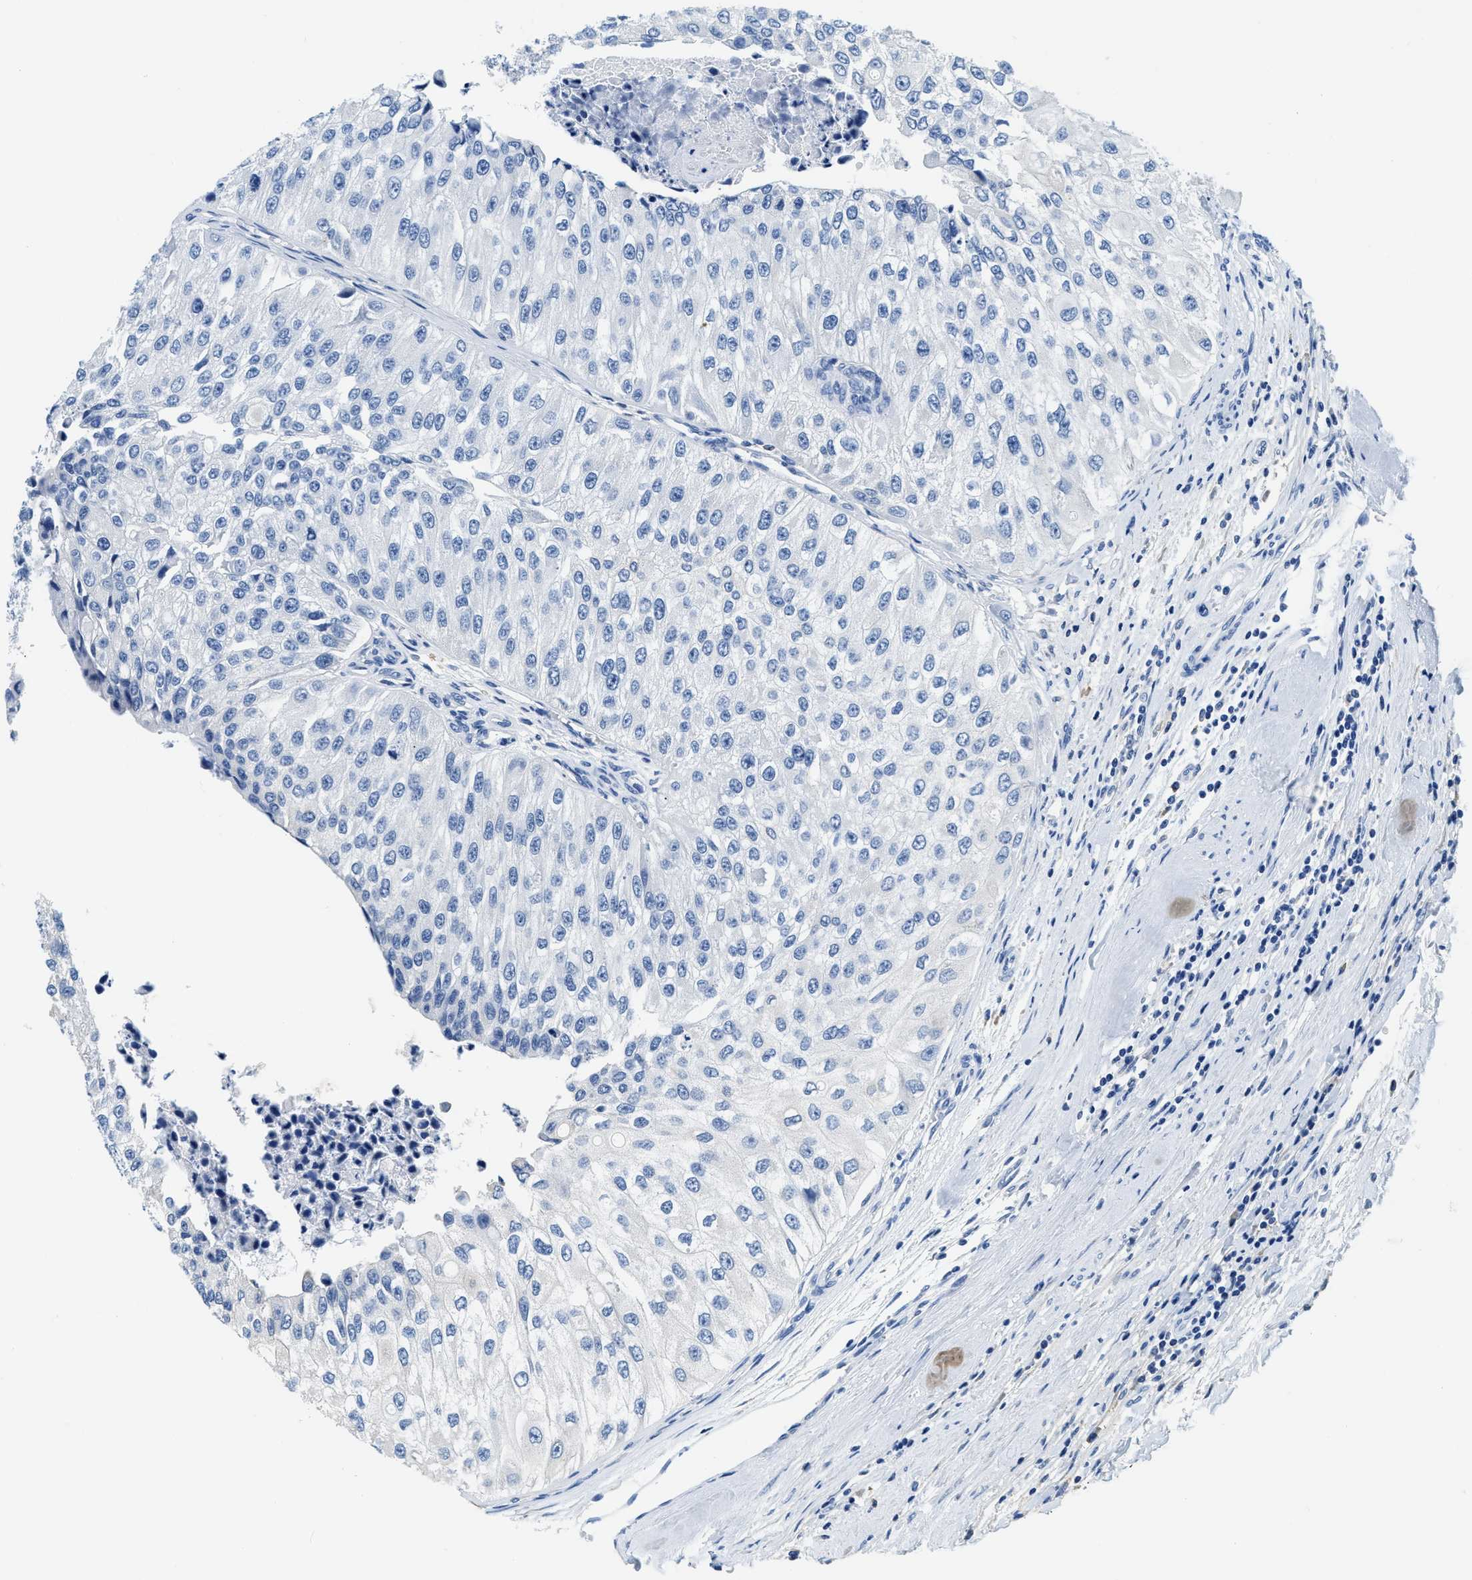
{"staining": {"intensity": "negative", "quantity": "none", "location": "none"}, "tissue": "urothelial cancer", "cell_type": "Tumor cells", "image_type": "cancer", "snomed": [{"axis": "morphology", "description": "Urothelial carcinoma, High grade"}, {"axis": "topography", "description": "Kidney"}, {"axis": "topography", "description": "Urinary bladder"}], "caption": "Tumor cells are negative for protein expression in human high-grade urothelial carcinoma.", "gene": "ZDHHC13", "patient": {"sex": "male", "age": 77}}